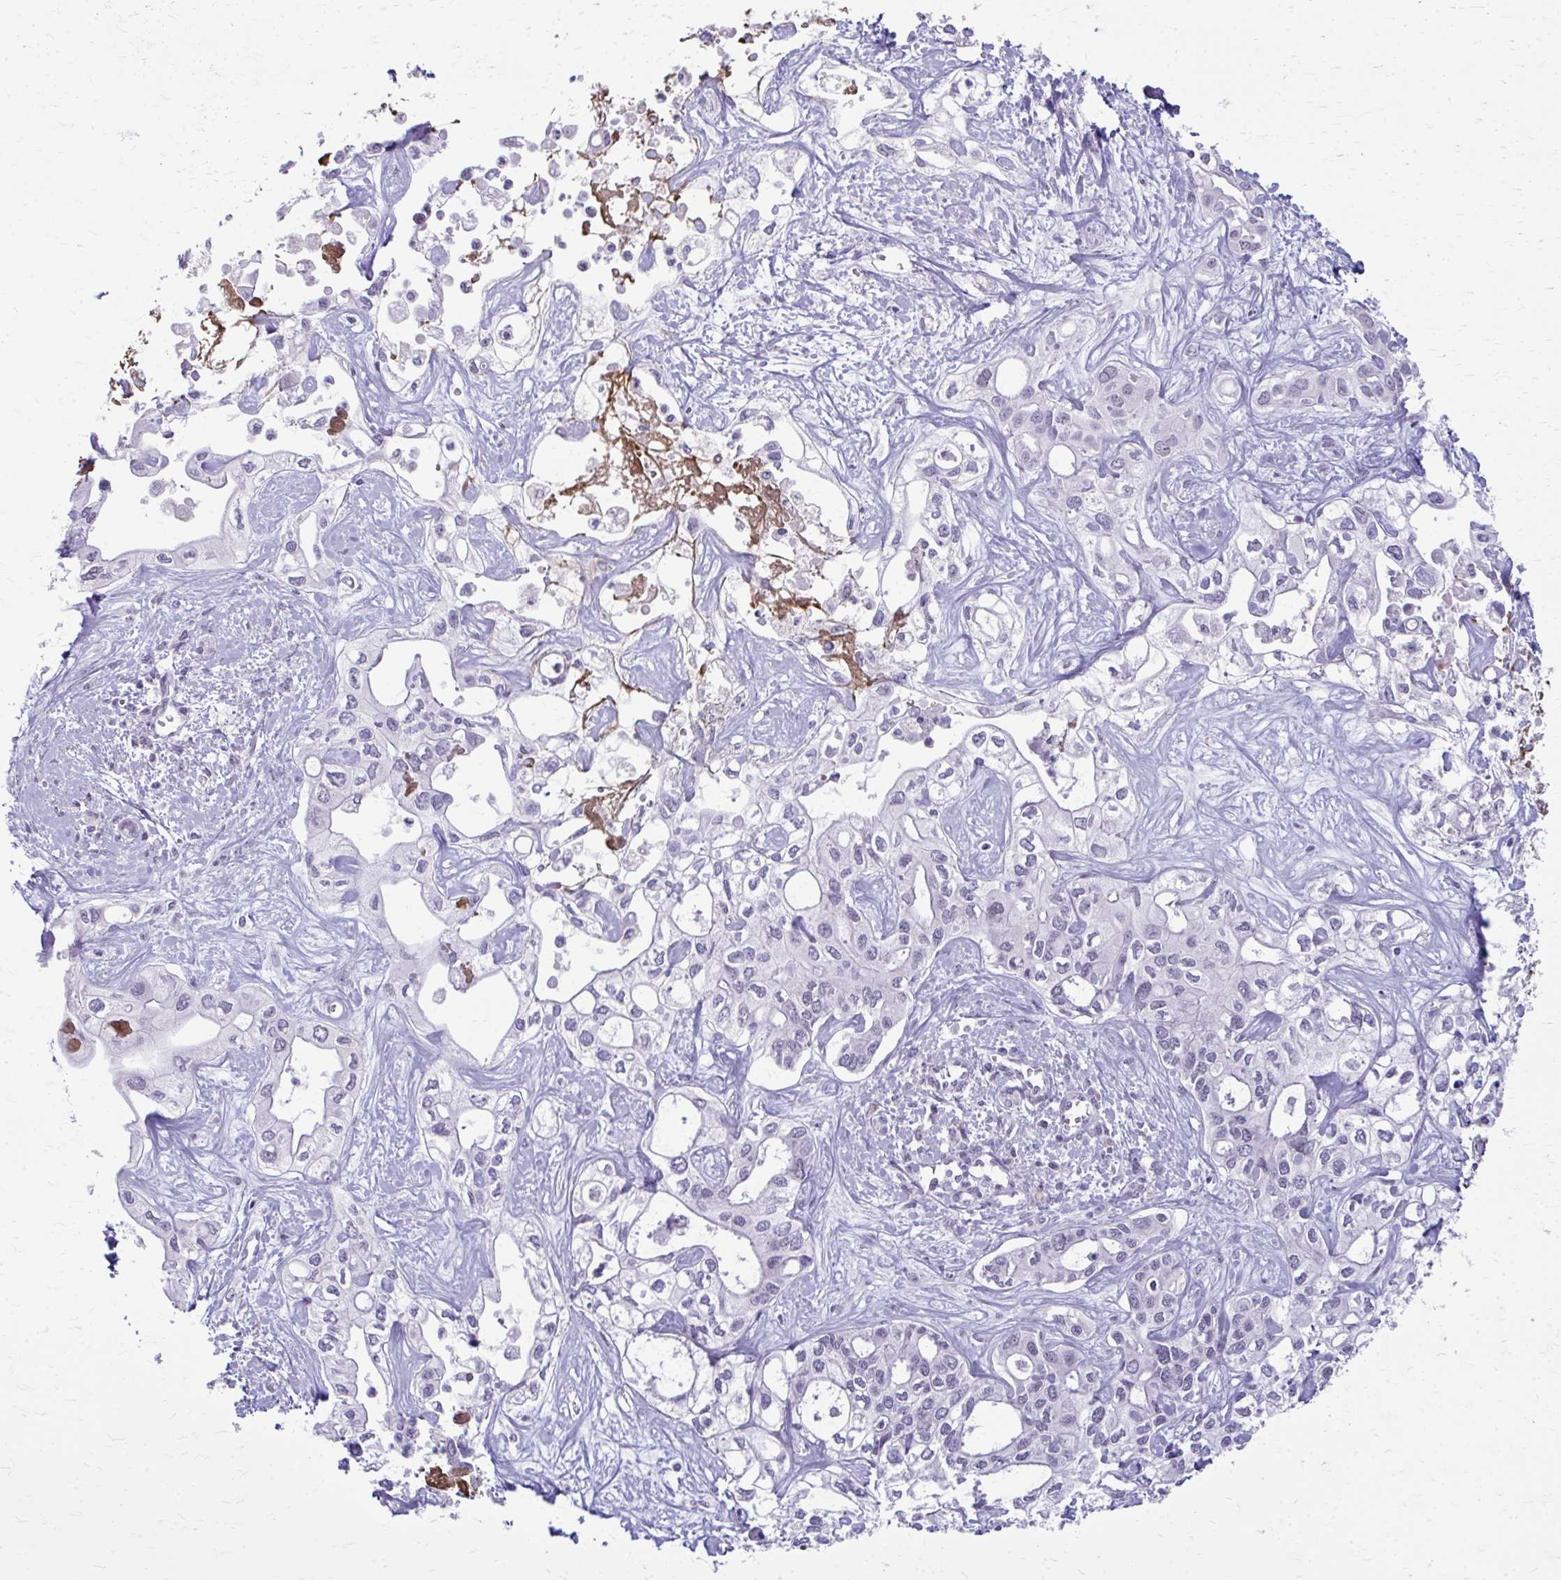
{"staining": {"intensity": "negative", "quantity": "none", "location": "none"}, "tissue": "liver cancer", "cell_type": "Tumor cells", "image_type": "cancer", "snomed": [{"axis": "morphology", "description": "Cholangiocarcinoma"}, {"axis": "topography", "description": "Liver"}], "caption": "DAB immunohistochemical staining of liver cancer exhibits no significant expression in tumor cells. (DAB immunohistochemistry (IHC) with hematoxylin counter stain).", "gene": "MAF1", "patient": {"sex": "female", "age": 64}}